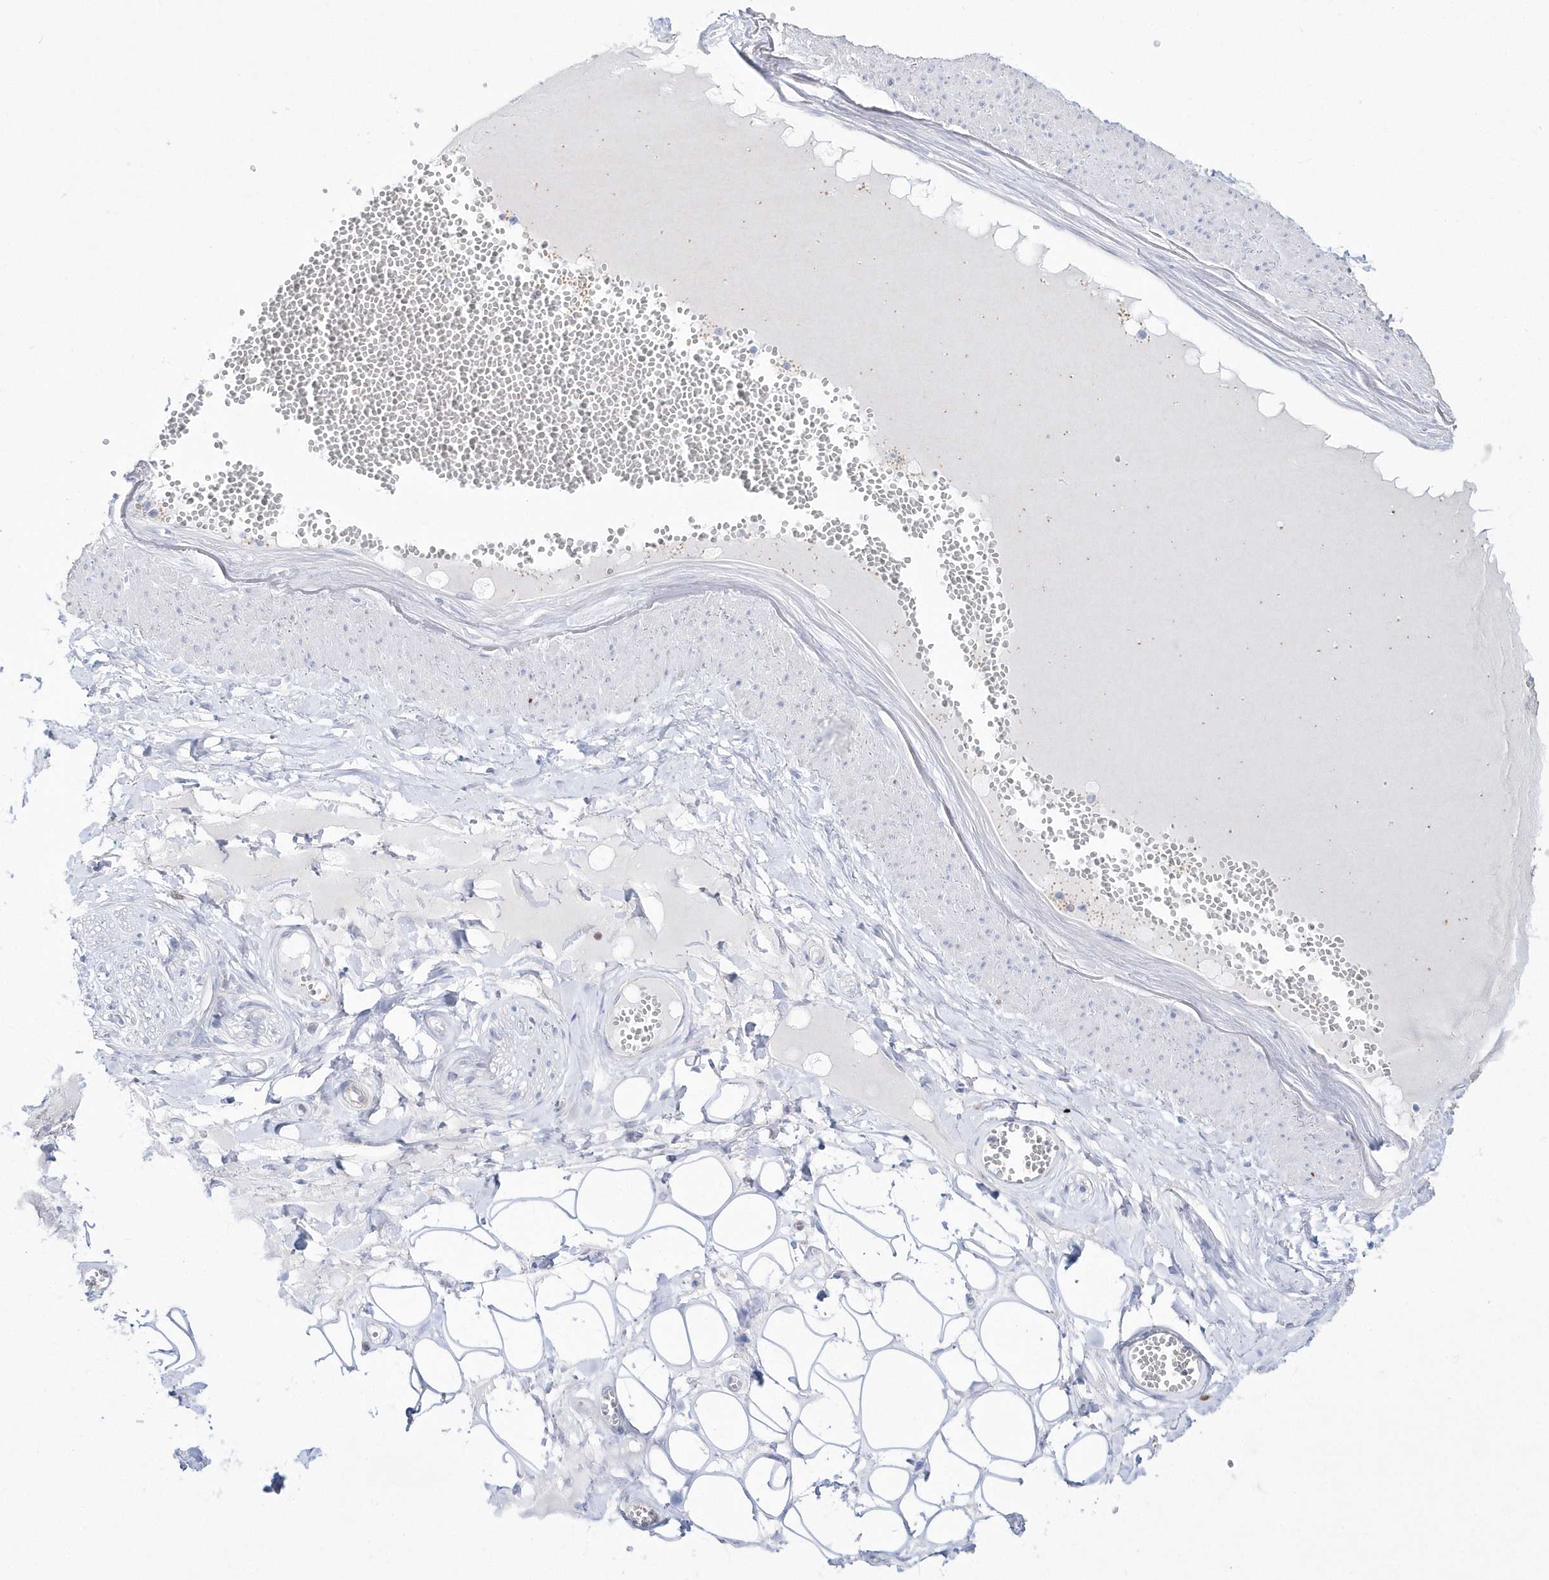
{"staining": {"intensity": "negative", "quantity": "none", "location": "none"}, "tissue": "adipose tissue", "cell_type": "Adipocytes", "image_type": "normal", "snomed": [{"axis": "morphology", "description": "Normal tissue, NOS"}, {"axis": "morphology", "description": "Inflammation, NOS"}, {"axis": "topography", "description": "Salivary gland"}, {"axis": "topography", "description": "Peripheral nerve tissue"}], "caption": "This photomicrograph is of normal adipose tissue stained with IHC to label a protein in brown with the nuclei are counter-stained blue. There is no expression in adipocytes. (IHC, brightfield microscopy, high magnification).", "gene": "TMCO6", "patient": {"sex": "female", "age": 75}}